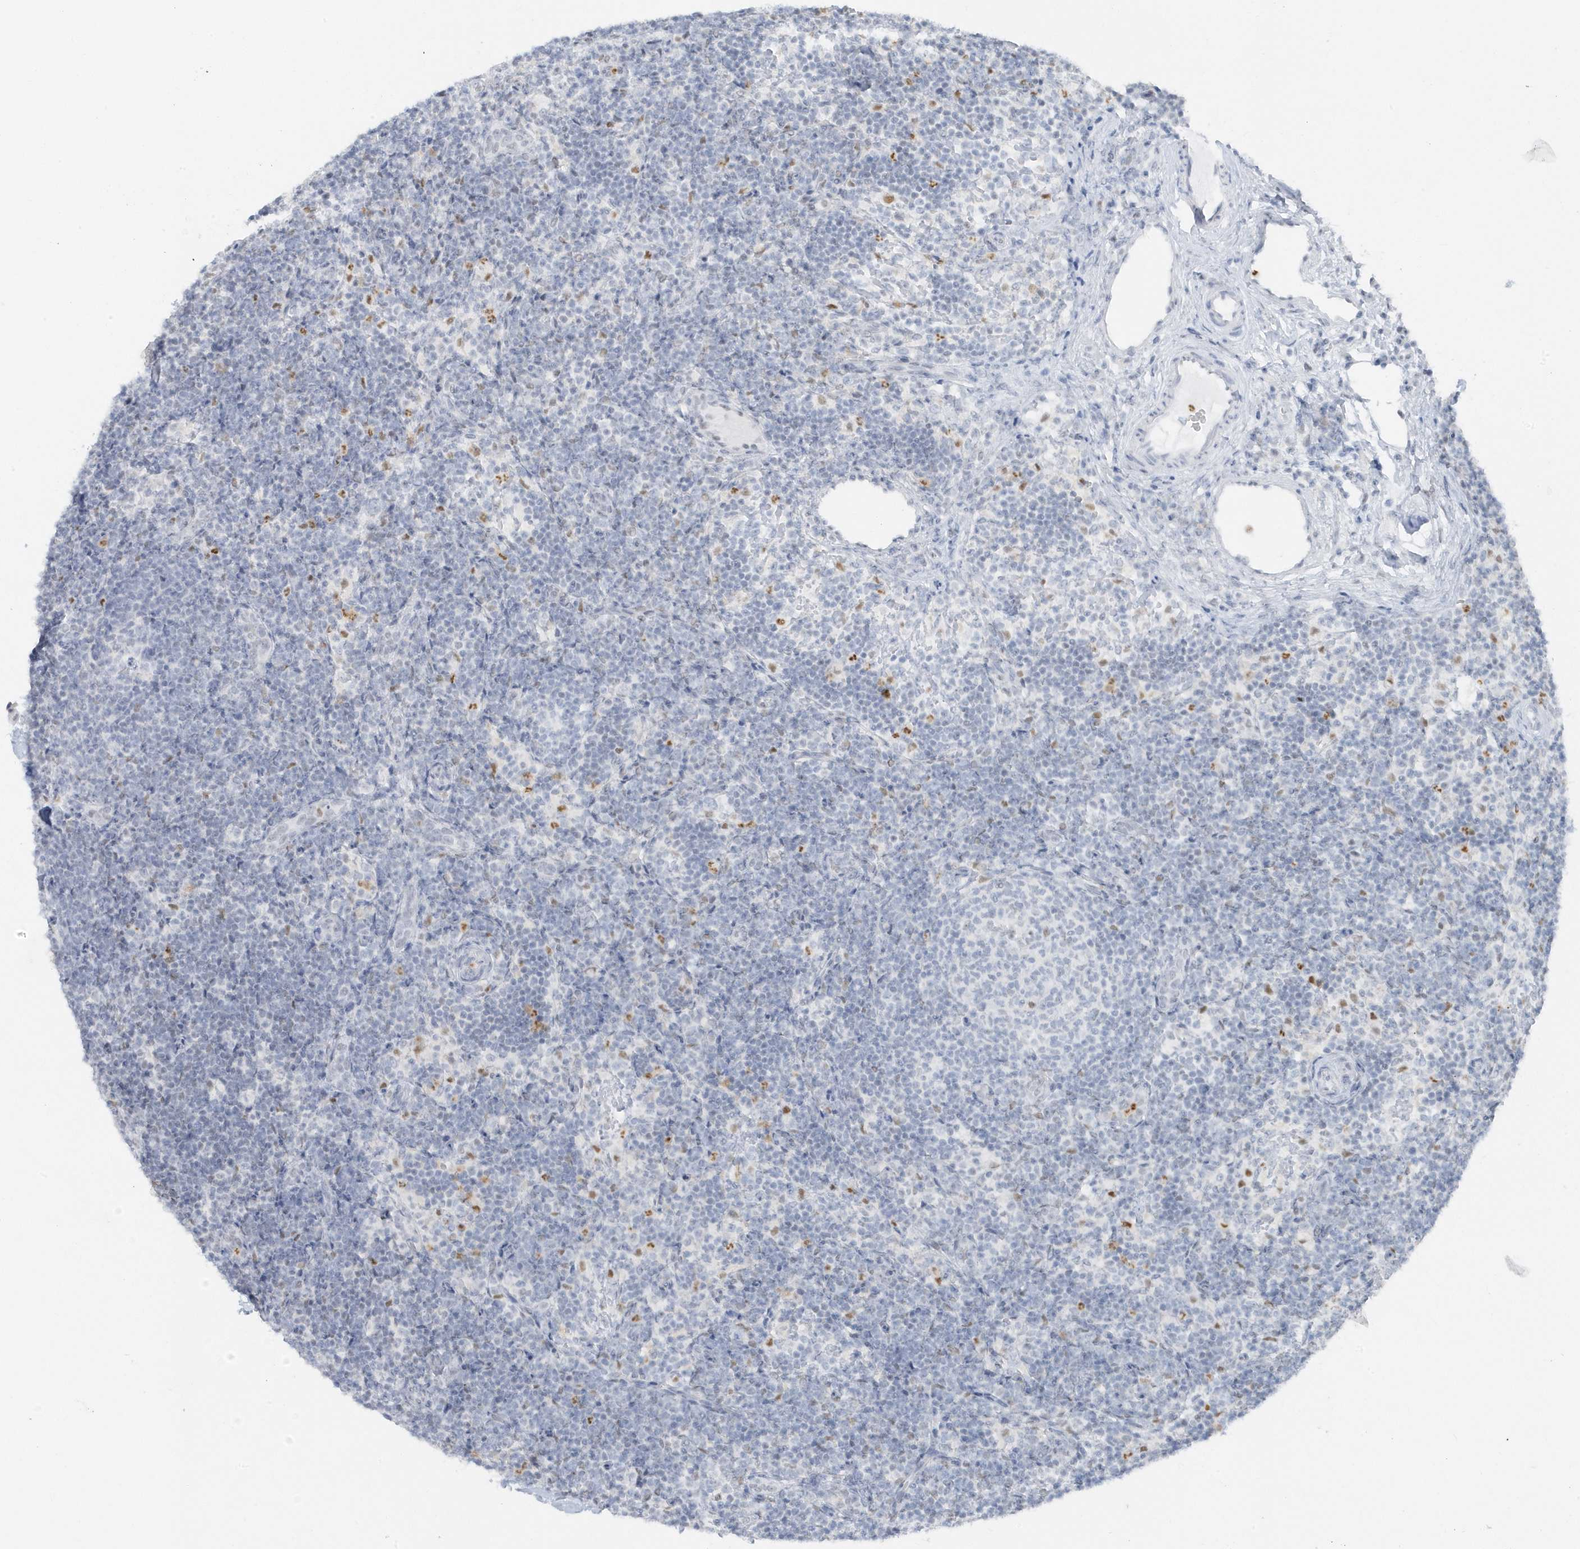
{"staining": {"intensity": "negative", "quantity": "none", "location": "none"}, "tissue": "lymph node", "cell_type": "Germinal center cells", "image_type": "normal", "snomed": [{"axis": "morphology", "description": "Normal tissue, NOS"}, {"axis": "topography", "description": "Lymph node"}], "caption": "Immunohistochemistry (IHC) image of unremarkable lymph node: lymph node stained with DAB exhibits no significant protein positivity in germinal center cells.", "gene": "SMIM34", "patient": {"sex": "female", "age": 22}}